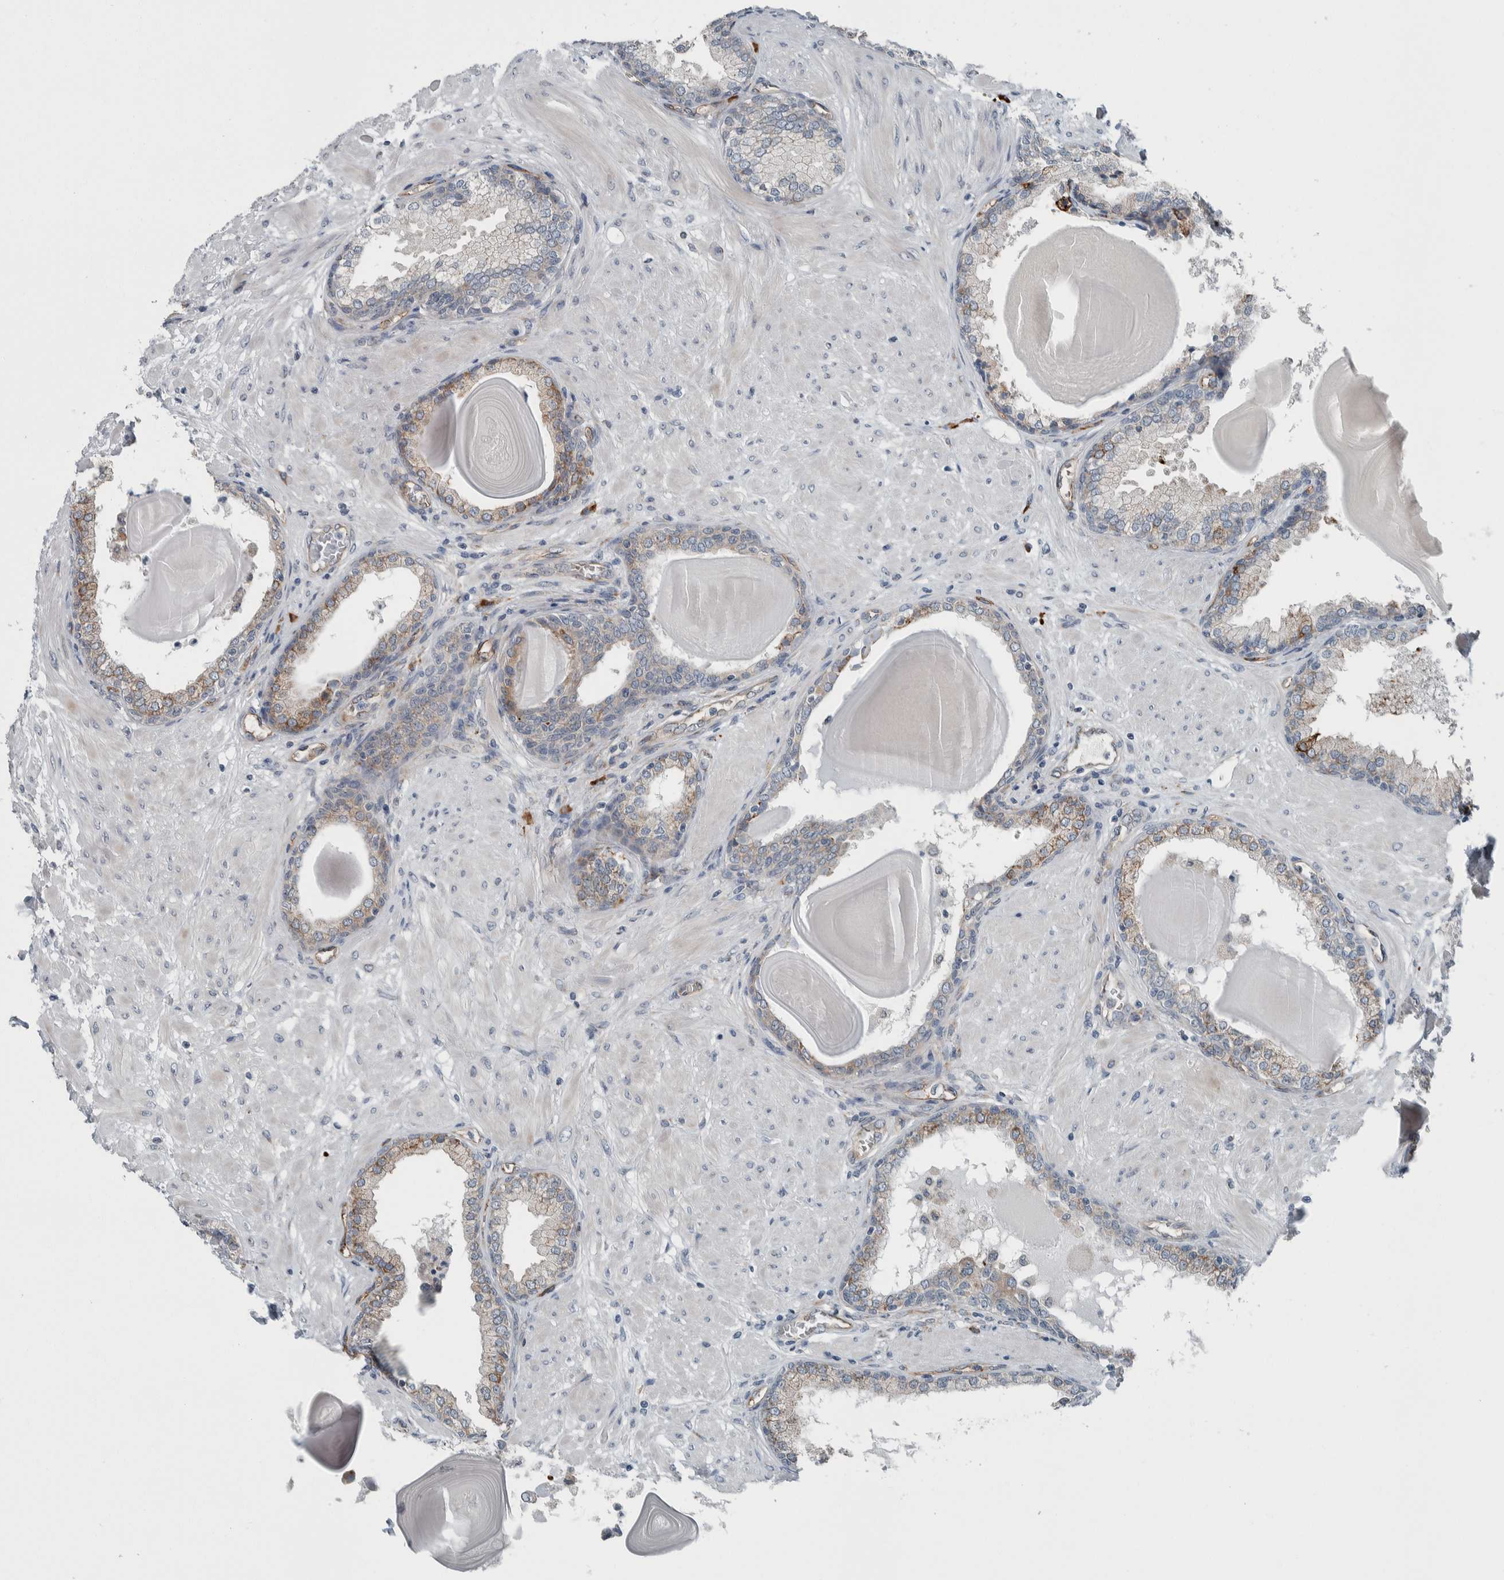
{"staining": {"intensity": "moderate", "quantity": "<25%", "location": "cytoplasmic/membranous"}, "tissue": "prostate", "cell_type": "Glandular cells", "image_type": "normal", "snomed": [{"axis": "morphology", "description": "Normal tissue, NOS"}, {"axis": "topography", "description": "Prostate"}], "caption": "DAB (3,3'-diaminobenzidine) immunohistochemical staining of unremarkable human prostate exhibits moderate cytoplasmic/membranous protein expression in about <25% of glandular cells. (DAB = brown stain, brightfield microscopy at high magnification).", "gene": "USP25", "patient": {"sex": "male", "age": 51}}